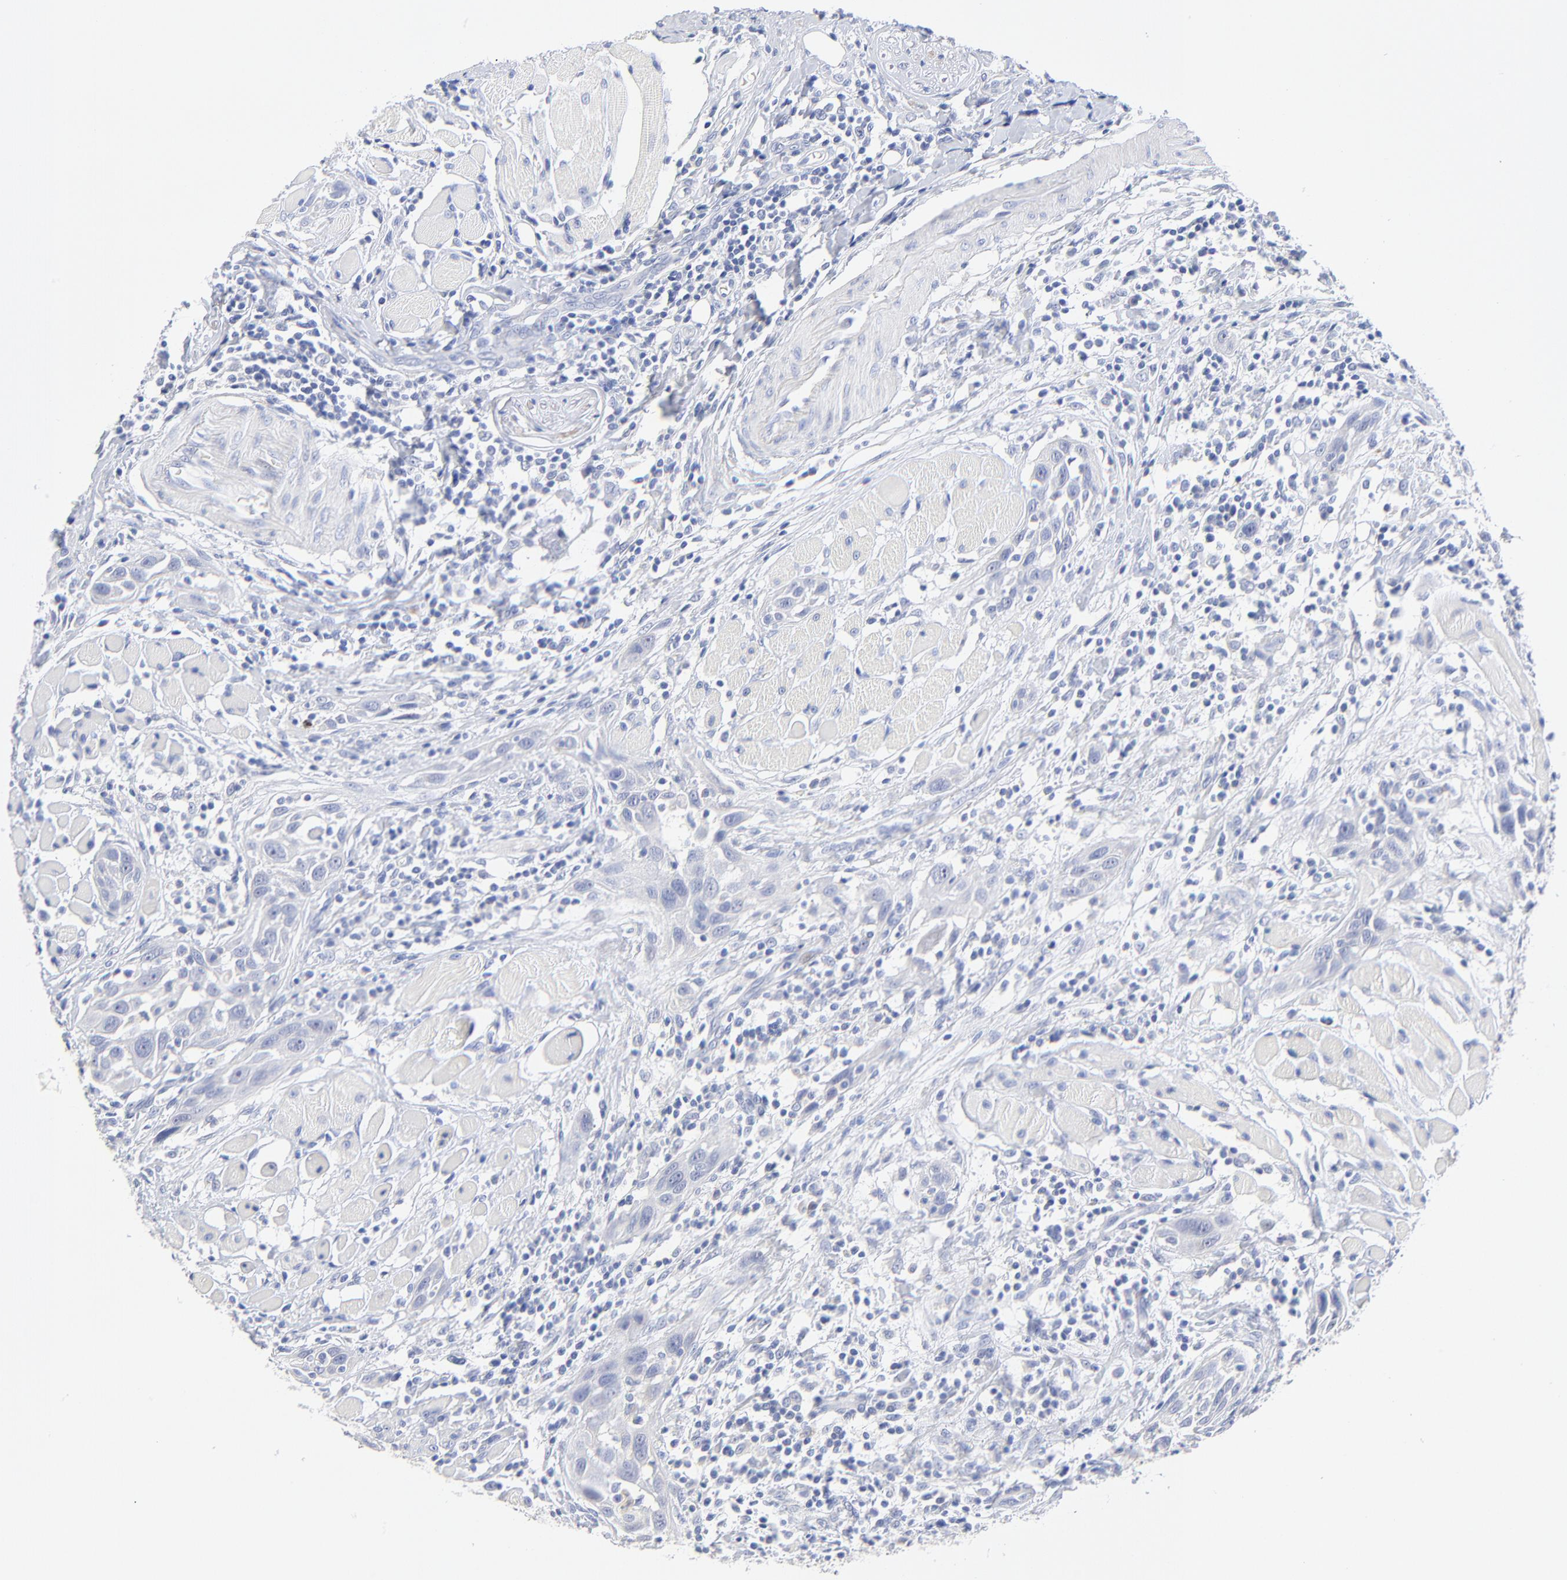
{"staining": {"intensity": "negative", "quantity": "none", "location": "none"}, "tissue": "head and neck cancer", "cell_type": "Tumor cells", "image_type": "cancer", "snomed": [{"axis": "morphology", "description": "Squamous cell carcinoma, NOS"}, {"axis": "topography", "description": "Oral tissue"}, {"axis": "topography", "description": "Head-Neck"}], "caption": "Photomicrograph shows no significant protein expression in tumor cells of squamous cell carcinoma (head and neck). (DAB (3,3'-diaminobenzidine) IHC, high magnification).", "gene": "SULT4A1", "patient": {"sex": "female", "age": 50}}